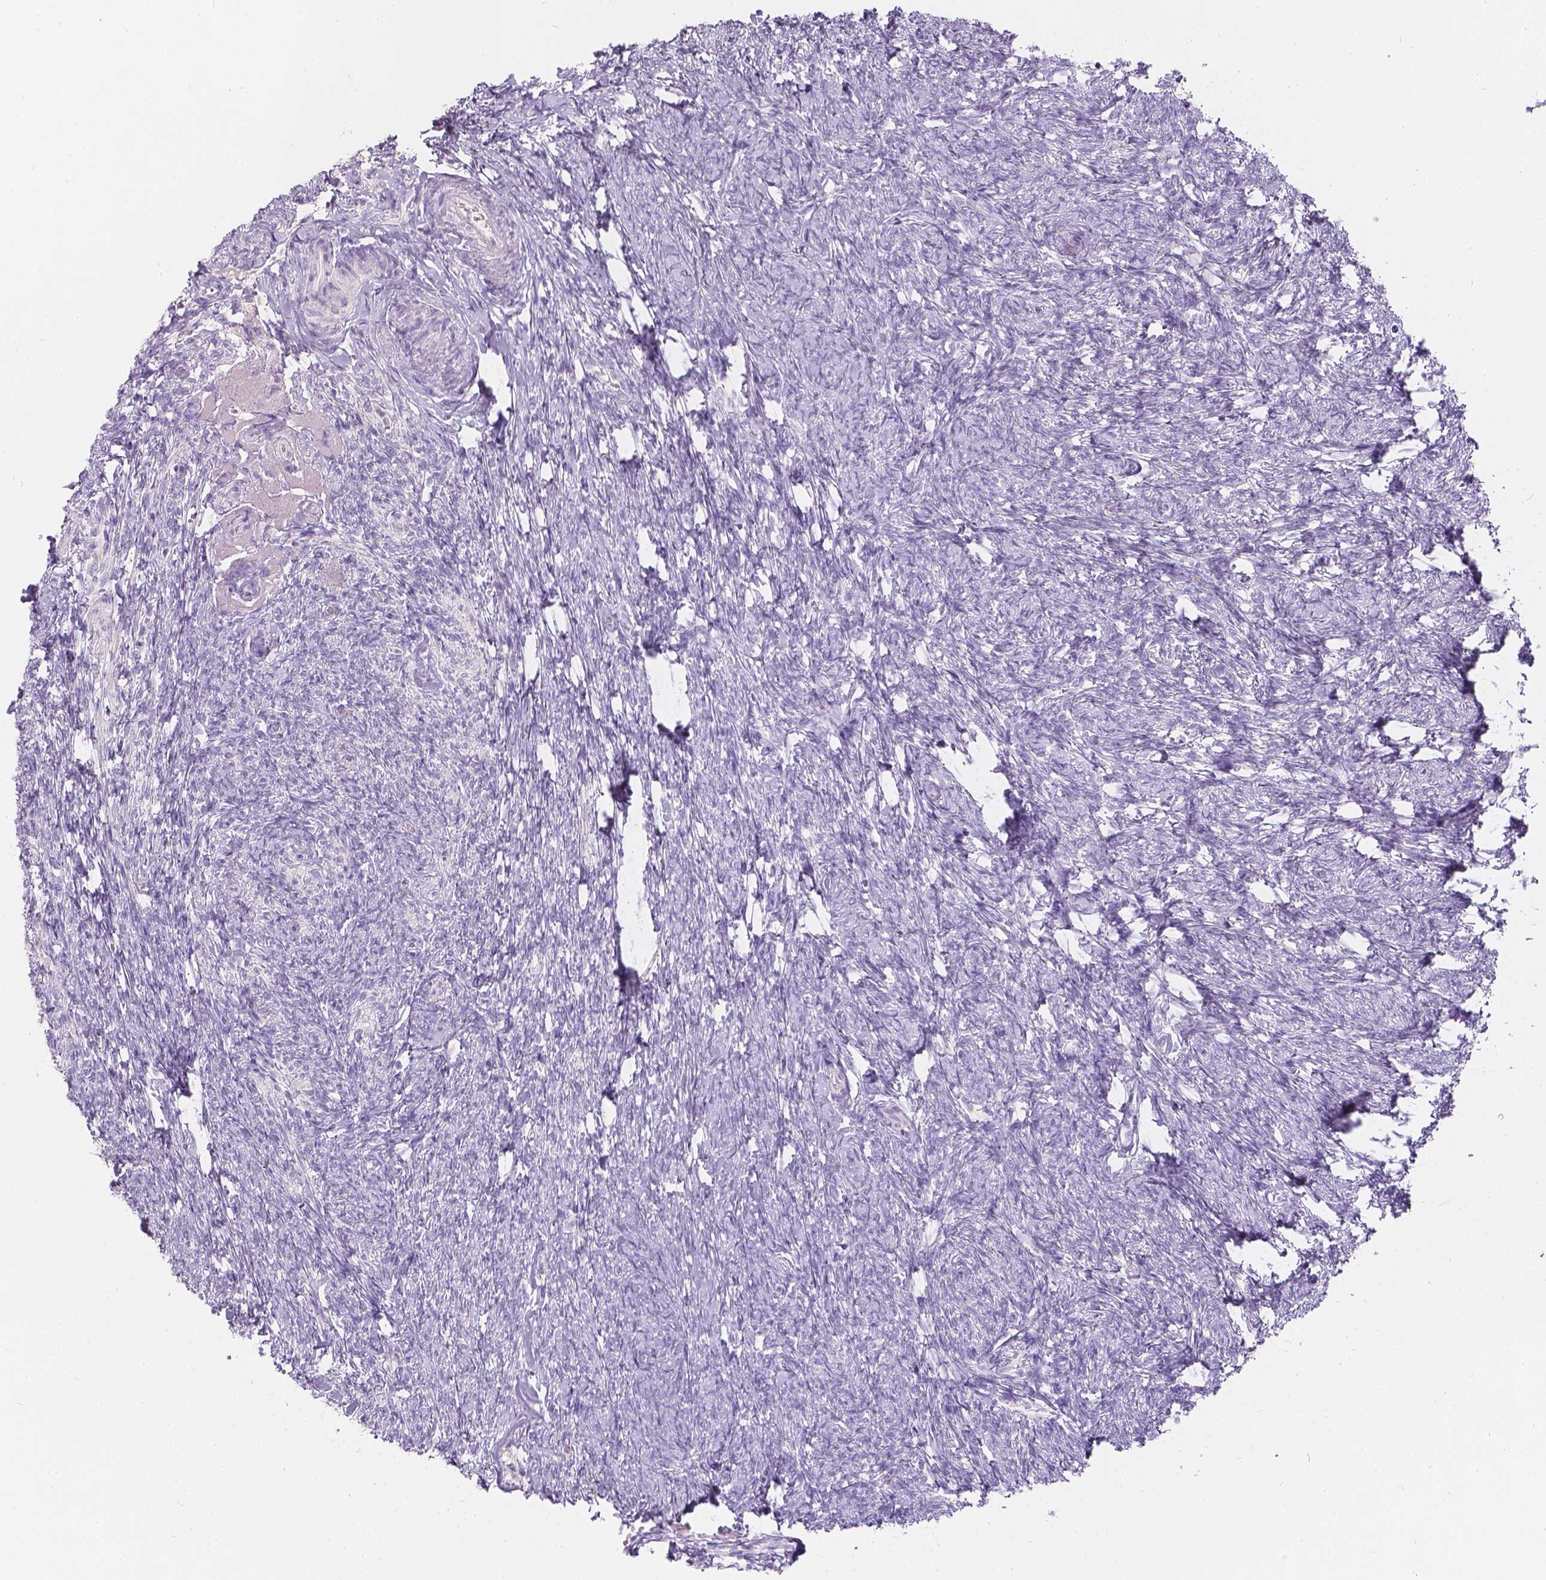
{"staining": {"intensity": "negative", "quantity": "none", "location": "none"}, "tissue": "ovary", "cell_type": "Follicle cells", "image_type": "normal", "snomed": [{"axis": "morphology", "description": "Normal tissue, NOS"}, {"axis": "topography", "description": "Ovary"}], "caption": "IHC photomicrograph of benign ovary stained for a protein (brown), which demonstrates no positivity in follicle cells.", "gene": "HTN3", "patient": {"sex": "female", "age": 72}}